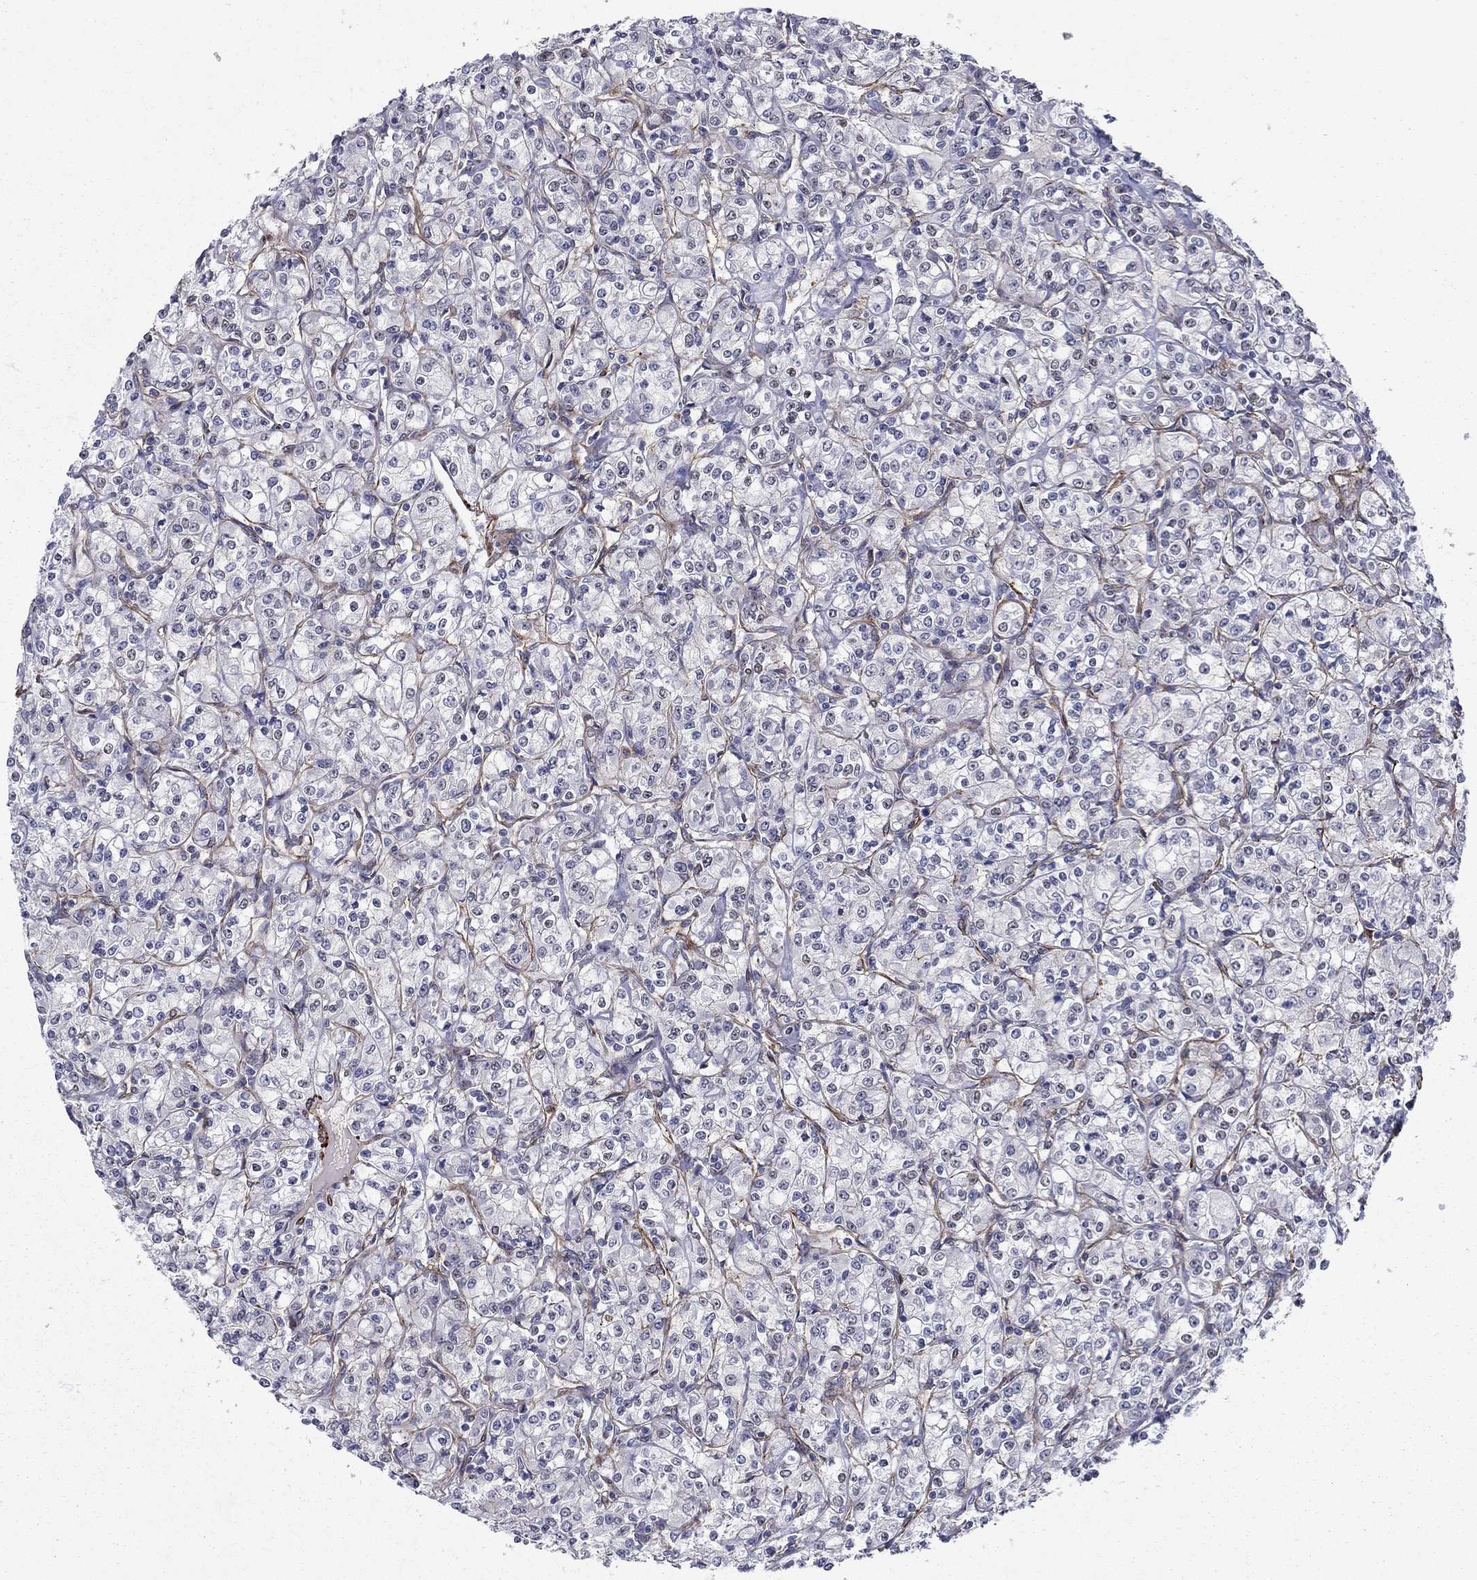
{"staining": {"intensity": "negative", "quantity": "none", "location": "none"}, "tissue": "renal cancer", "cell_type": "Tumor cells", "image_type": "cancer", "snomed": [{"axis": "morphology", "description": "Adenocarcinoma, NOS"}, {"axis": "topography", "description": "Kidney"}], "caption": "Immunohistochemistry image of renal cancer (adenocarcinoma) stained for a protein (brown), which exhibits no expression in tumor cells.", "gene": "KRBA1", "patient": {"sex": "male", "age": 77}}